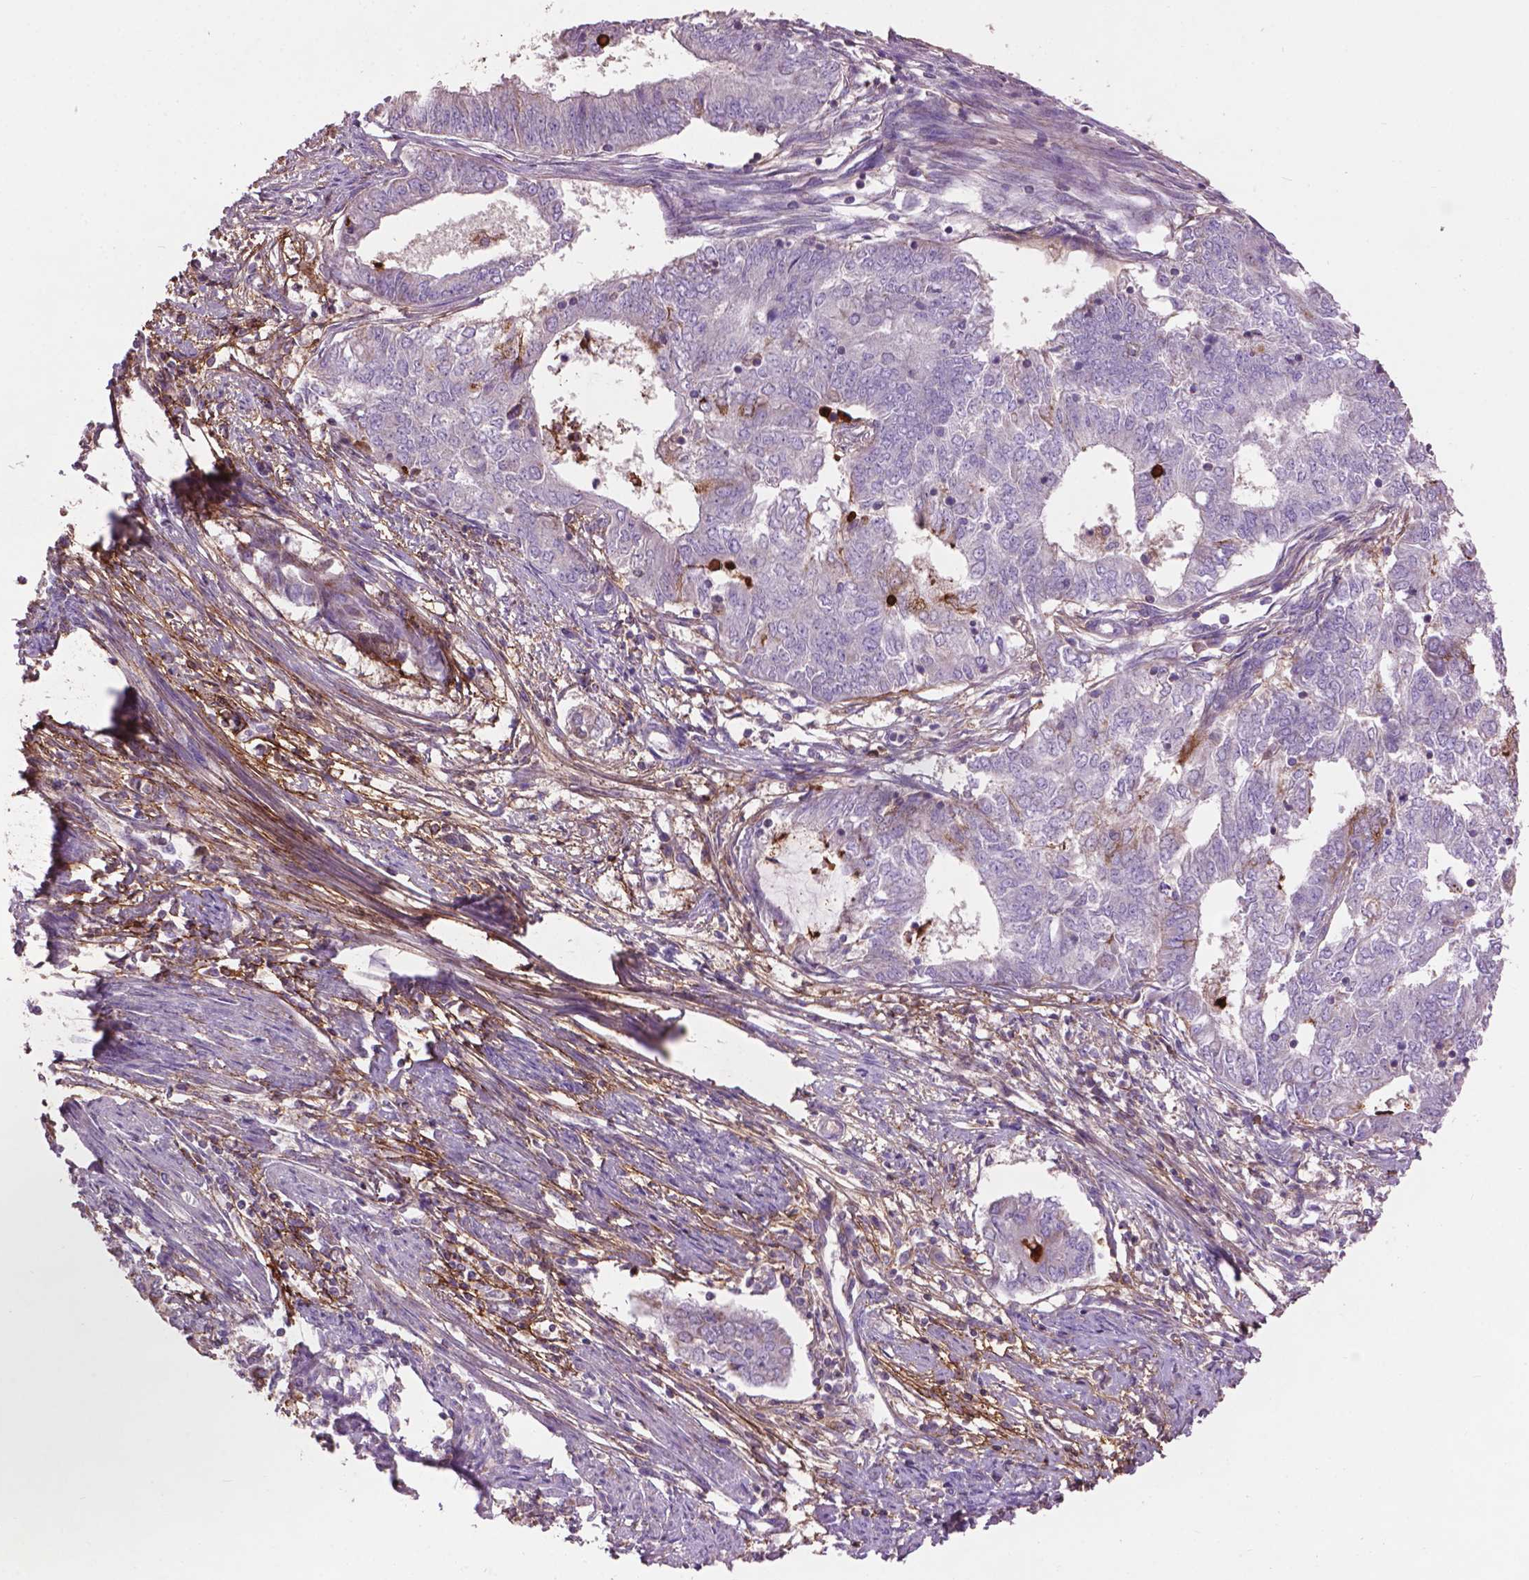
{"staining": {"intensity": "negative", "quantity": "none", "location": "none"}, "tissue": "endometrial cancer", "cell_type": "Tumor cells", "image_type": "cancer", "snomed": [{"axis": "morphology", "description": "Adenocarcinoma, NOS"}, {"axis": "topography", "description": "Endometrium"}], "caption": "High magnification brightfield microscopy of endometrial adenocarcinoma stained with DAB (brown) and counterstained with hematoxylin (blue): tumor cells show no significant positivity. (DAB immunohistochemistry (IHC), high magnification).", "gene": "LRRC3C", "patient": {"sex": "female", "age": 62}}